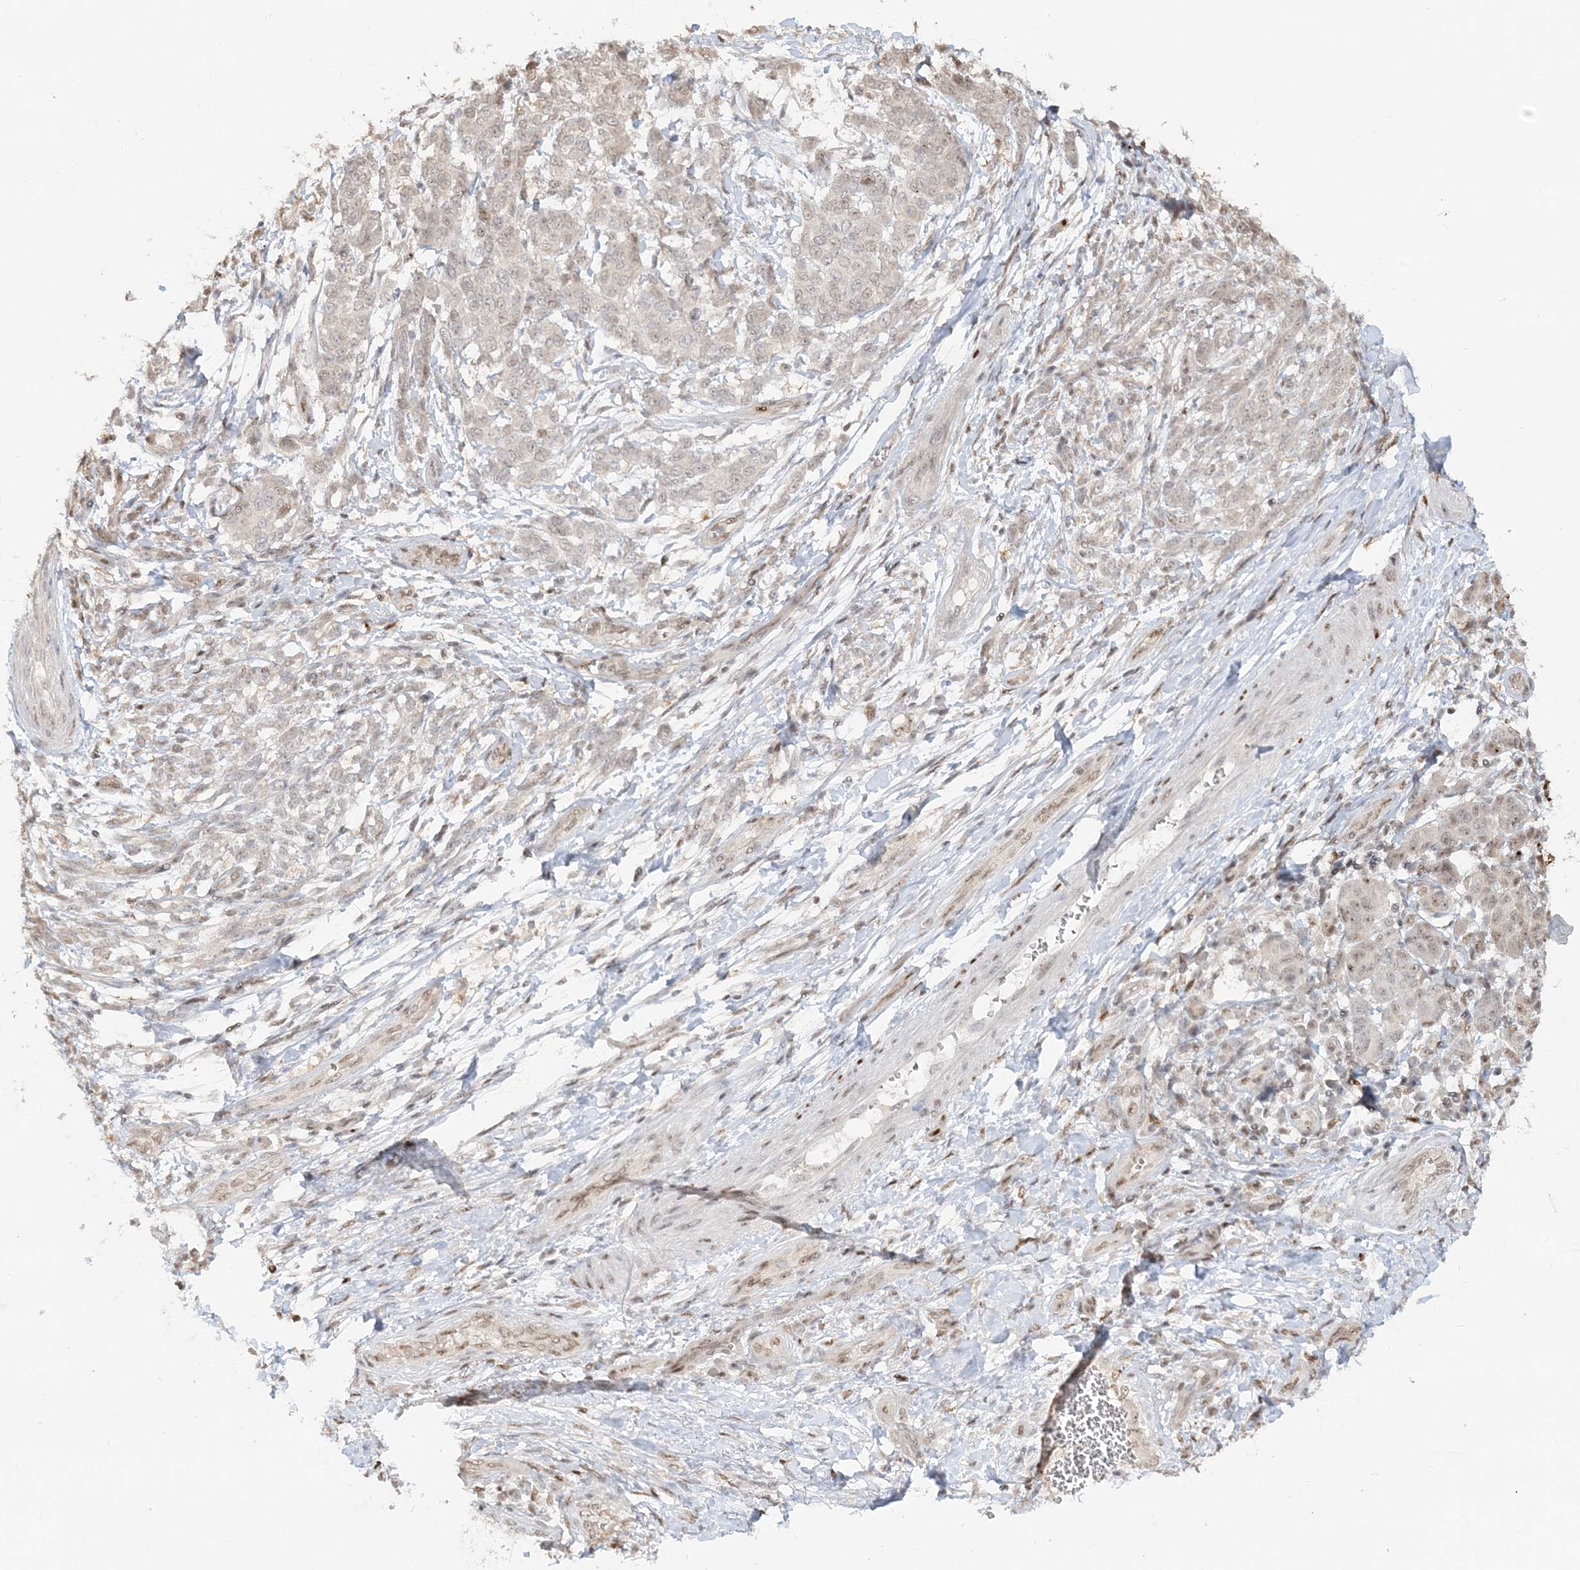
{"staining": {"intensity": "strong", "quantity": "<25%", "location": "nuclear"}, "tissue": "melanoma", "cell_type": "Tumor cells", "image_type": "cancer", "snomed": [{"axis": "morphology", "description": "Malignant melanoma, NOS"}, {"axis": "topography", "description": "Skin"}], "caption": "This image reveals immunohistochemistry staining of human melanoma, with medium strong nuclear expression in about <25% of tumor cells.", "gene": "SUMO2", "patient": {"sex": "male", "age": 49}}